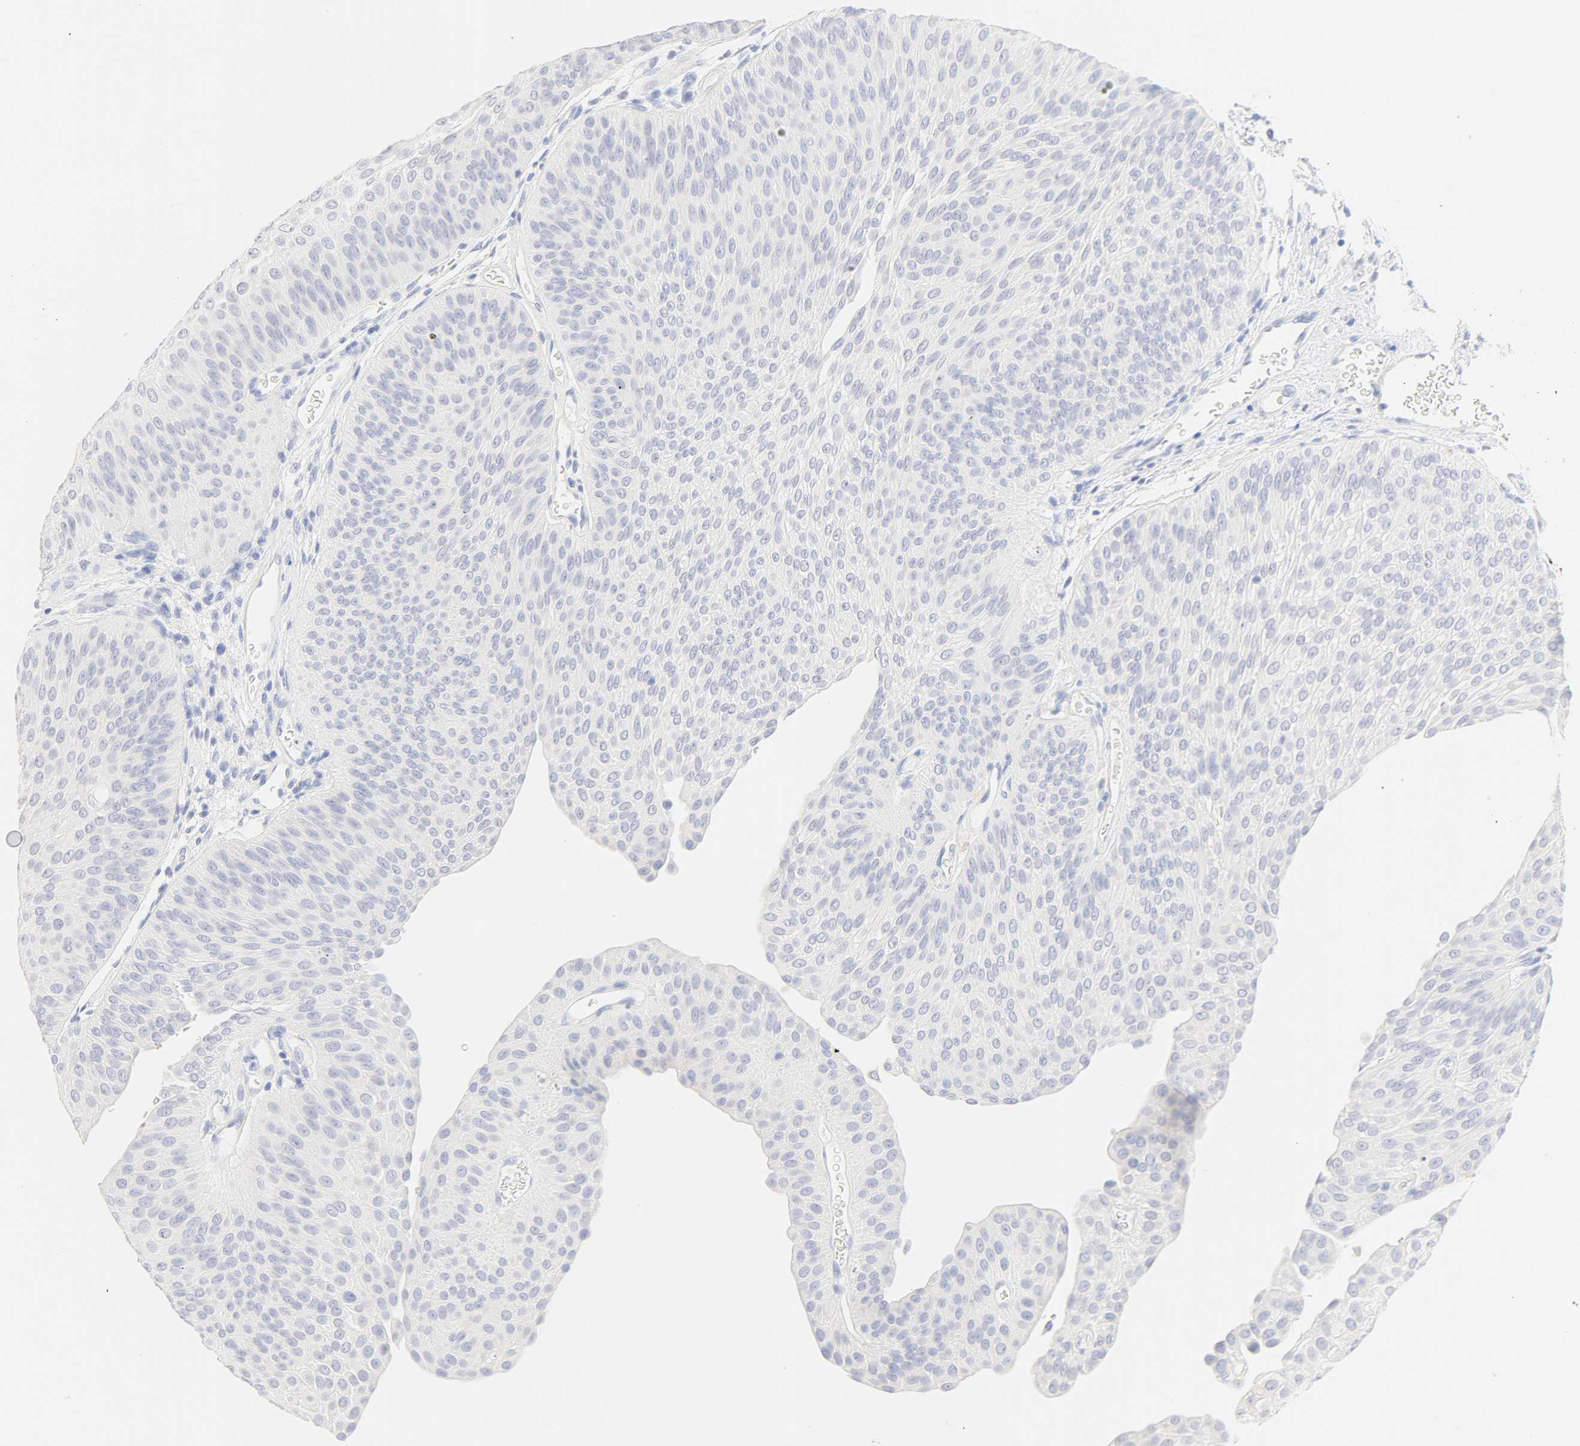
{"staining": {"intensity": "negative", "quantity": "none", "location": "none"}, "tissue": "urothelial cancer", "cell_type": "Tumor cells", "image_type": "cancer", "snomed": [{"axis": "morphology", "description": "Urothelial carcinoma, Low grade"}, {"axis": "topography", "description": "Urinary bladder"}], "caption": "Immunohistochemistry of low-grade urothelial carcinoma shows no expression in tumor cells.", "gene": "SLCO1B3", "patient": {"sex": "female", "age": 60}}